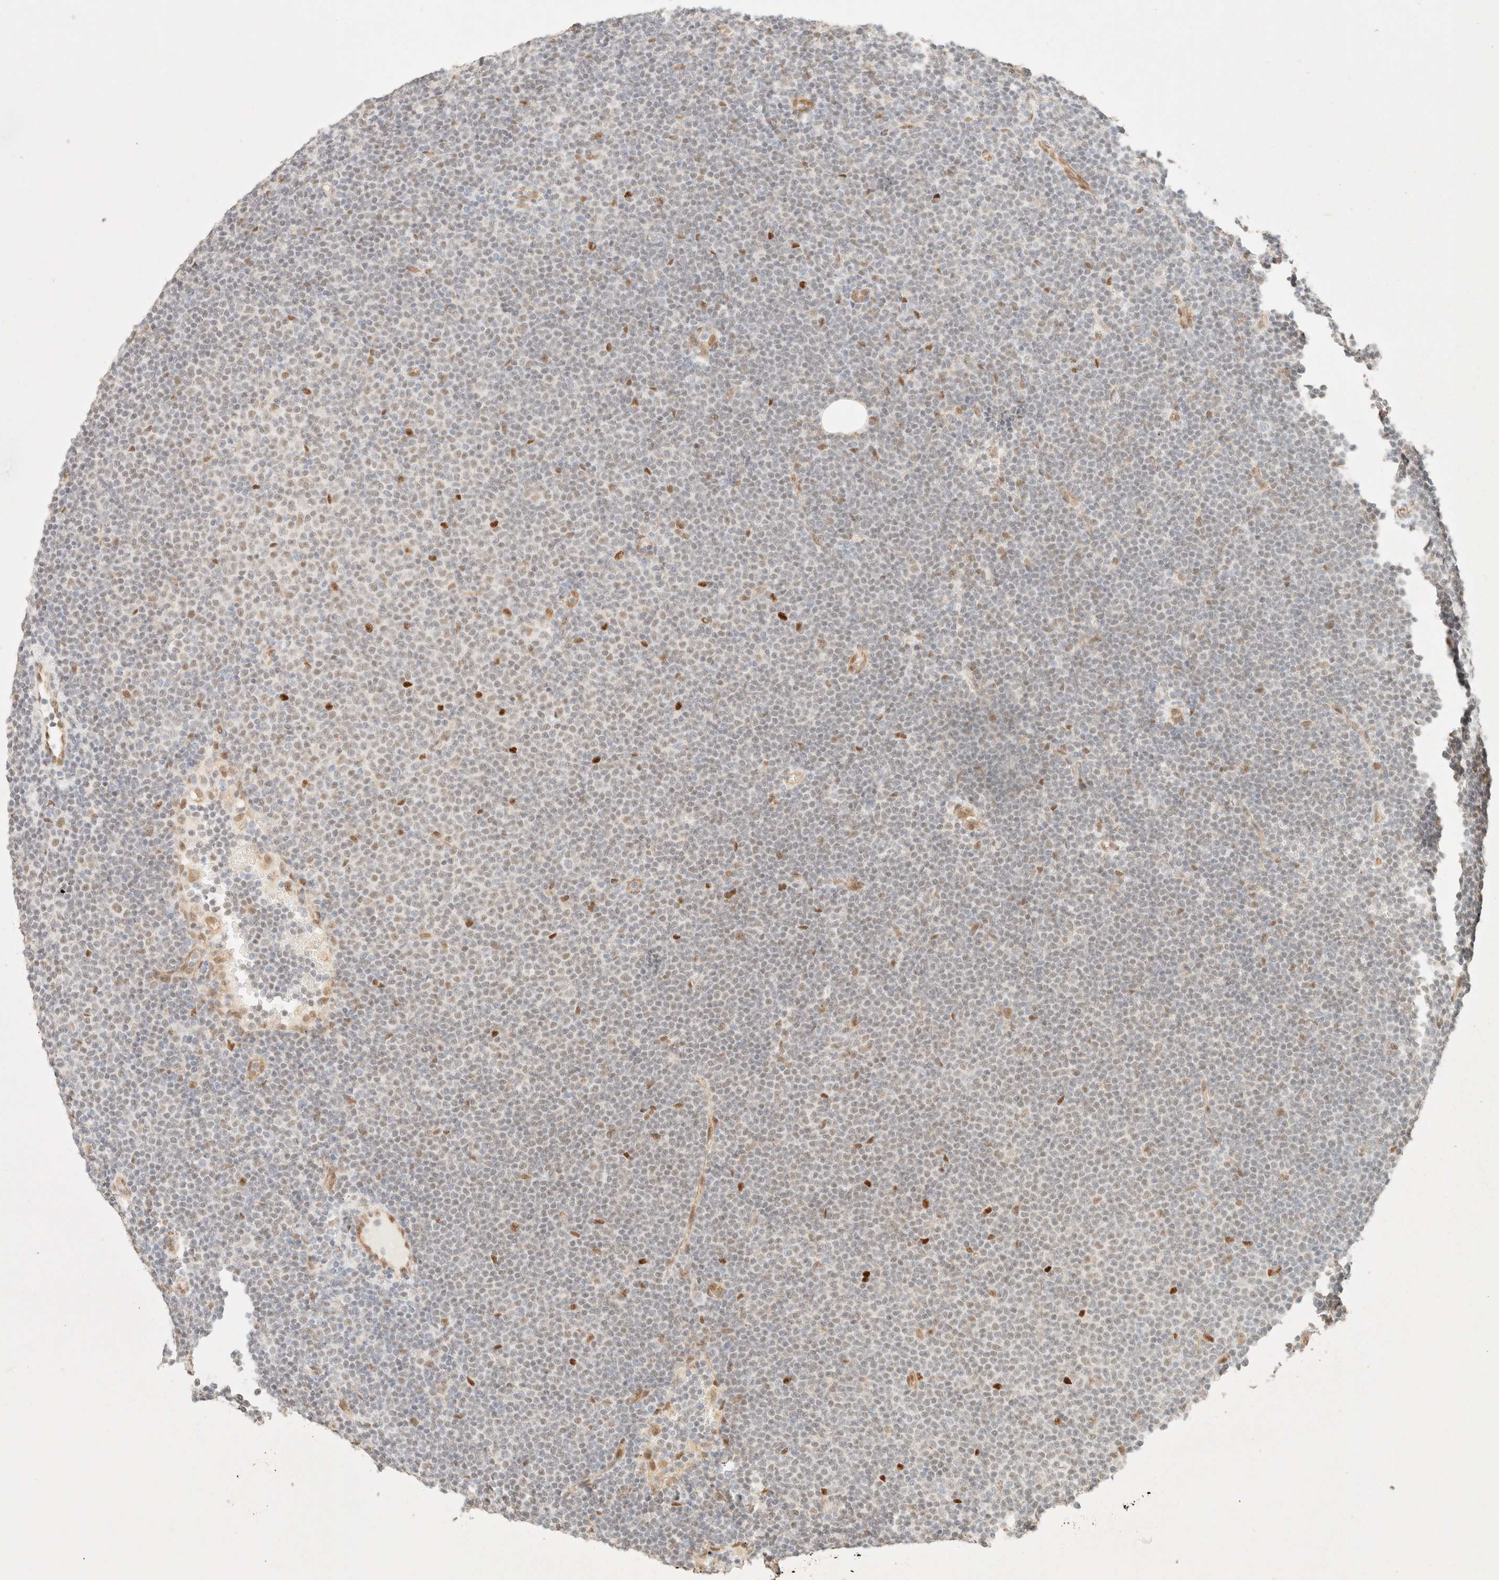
{"staining": {"intensity": "negative", "quantity": "none", "location": "none"}, "tissue": "lymphoma", "cell_type": "Tumor cells", "image_type": "cancer", "snomed": [{"axis": "morphology", "description": "Malignant lymphoma, non-Hodgkin's type, Low grade"}, {"axis": "topography", "description": "Lymph node"}], "caption": "Tumor cells show no significant protein expression in malignant lymphoma, non-Hodgkin's type (low-grade). (Brightfield microscopy of DAB immunohistochemistry at high magnification).", "gene": "ZSCAN18", "patient": {"sex": "female", "age": 53}}